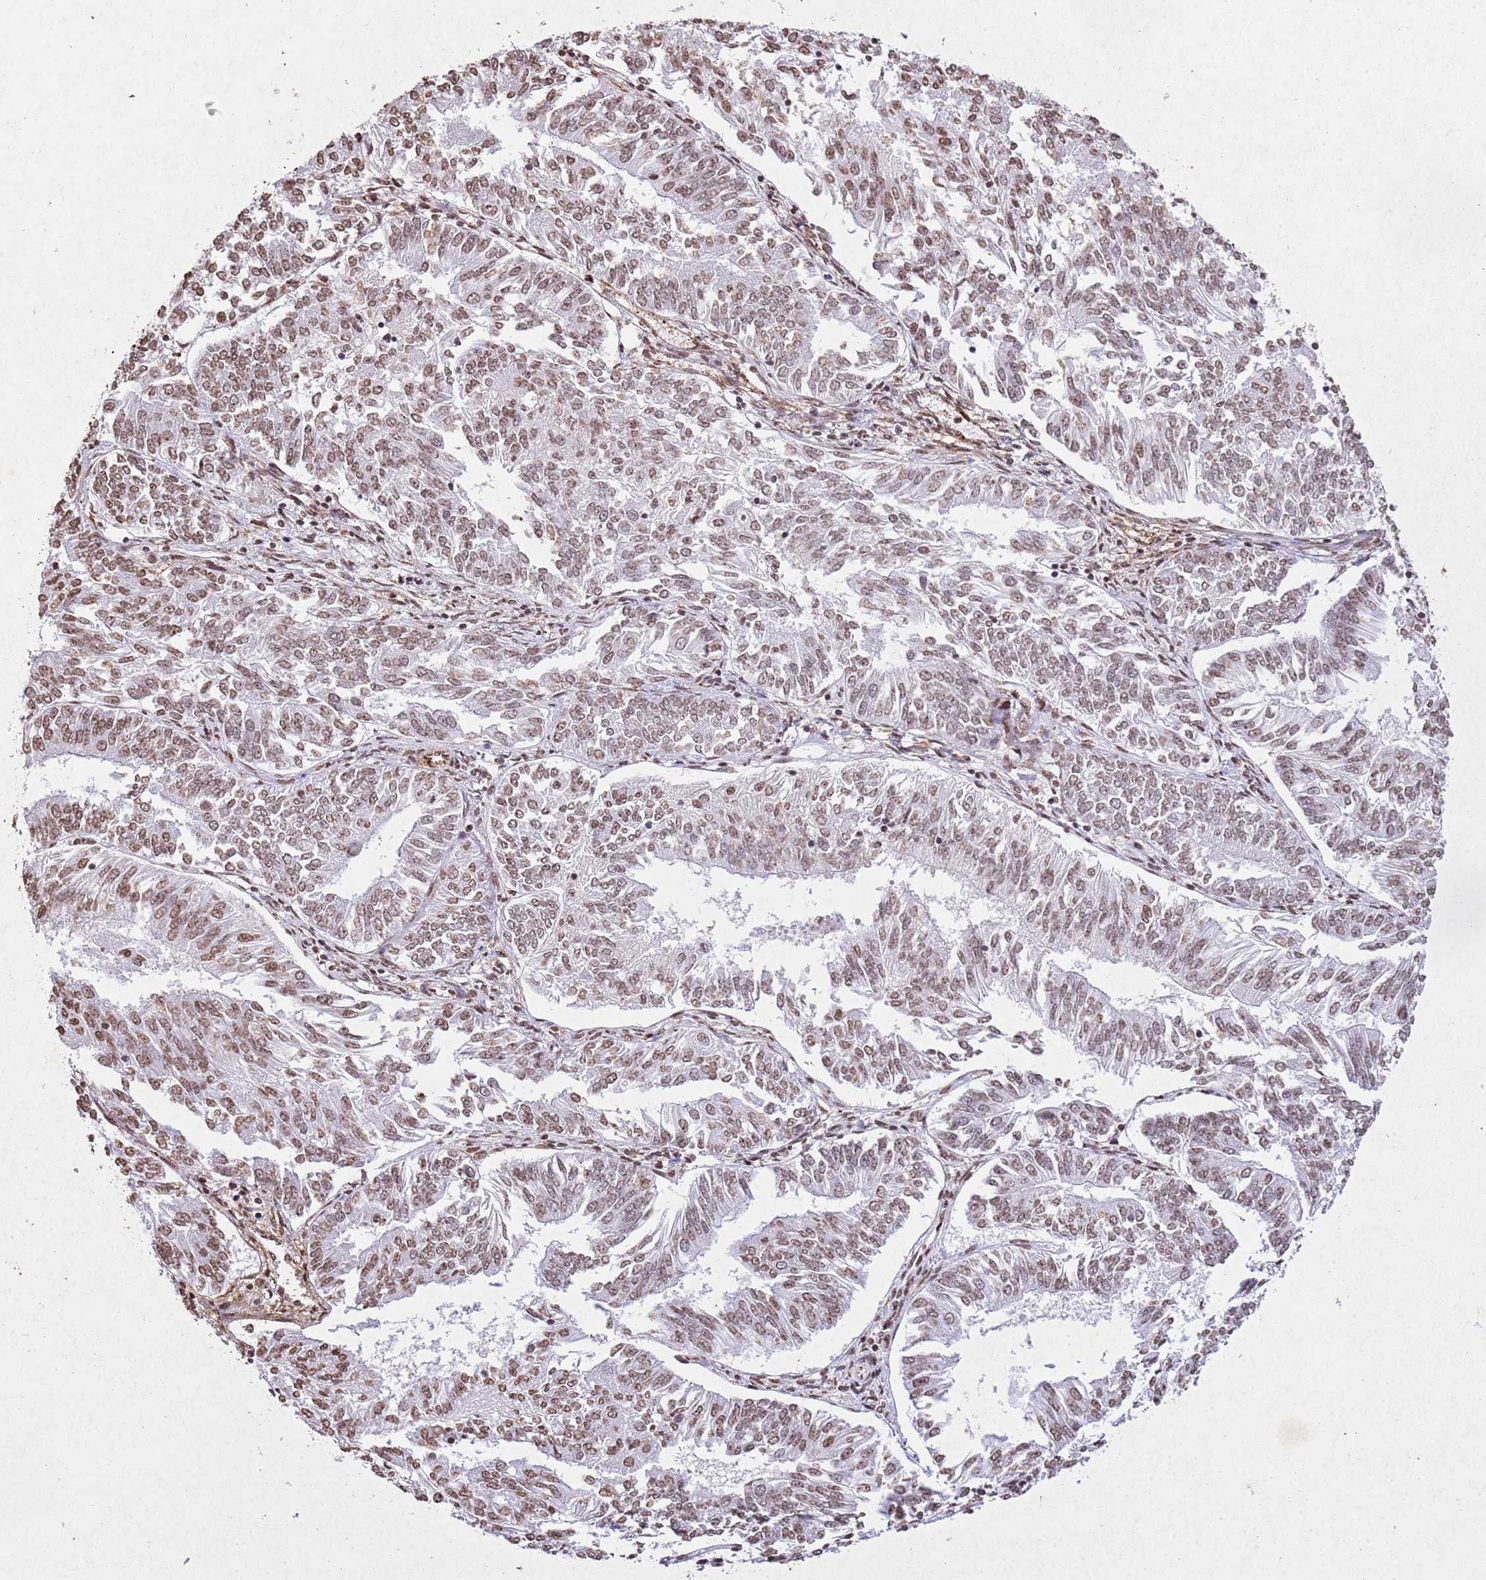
{"staining": {"intensity": "moderate", "quantity": ">75%", "location": "nuclear"}, "tissue": "endometrial cancer", "cell_type": "Tumor cells", "image_type": "cancer", "snomed": [{"axis": "morphology", "description": "Adenocarcinoma, NOS"}, {"axis": "topography", "description": "Endometrium"}], "caption": "A high-resolution photomicrograph shows immunohistochemistry staining of endometrial adenocarcinoma, which shows moderate nuclear positivity in approximately >75% of tumor cells.", "gene": "BMAL1", "patient": {"sex": "female", "age": 58}}